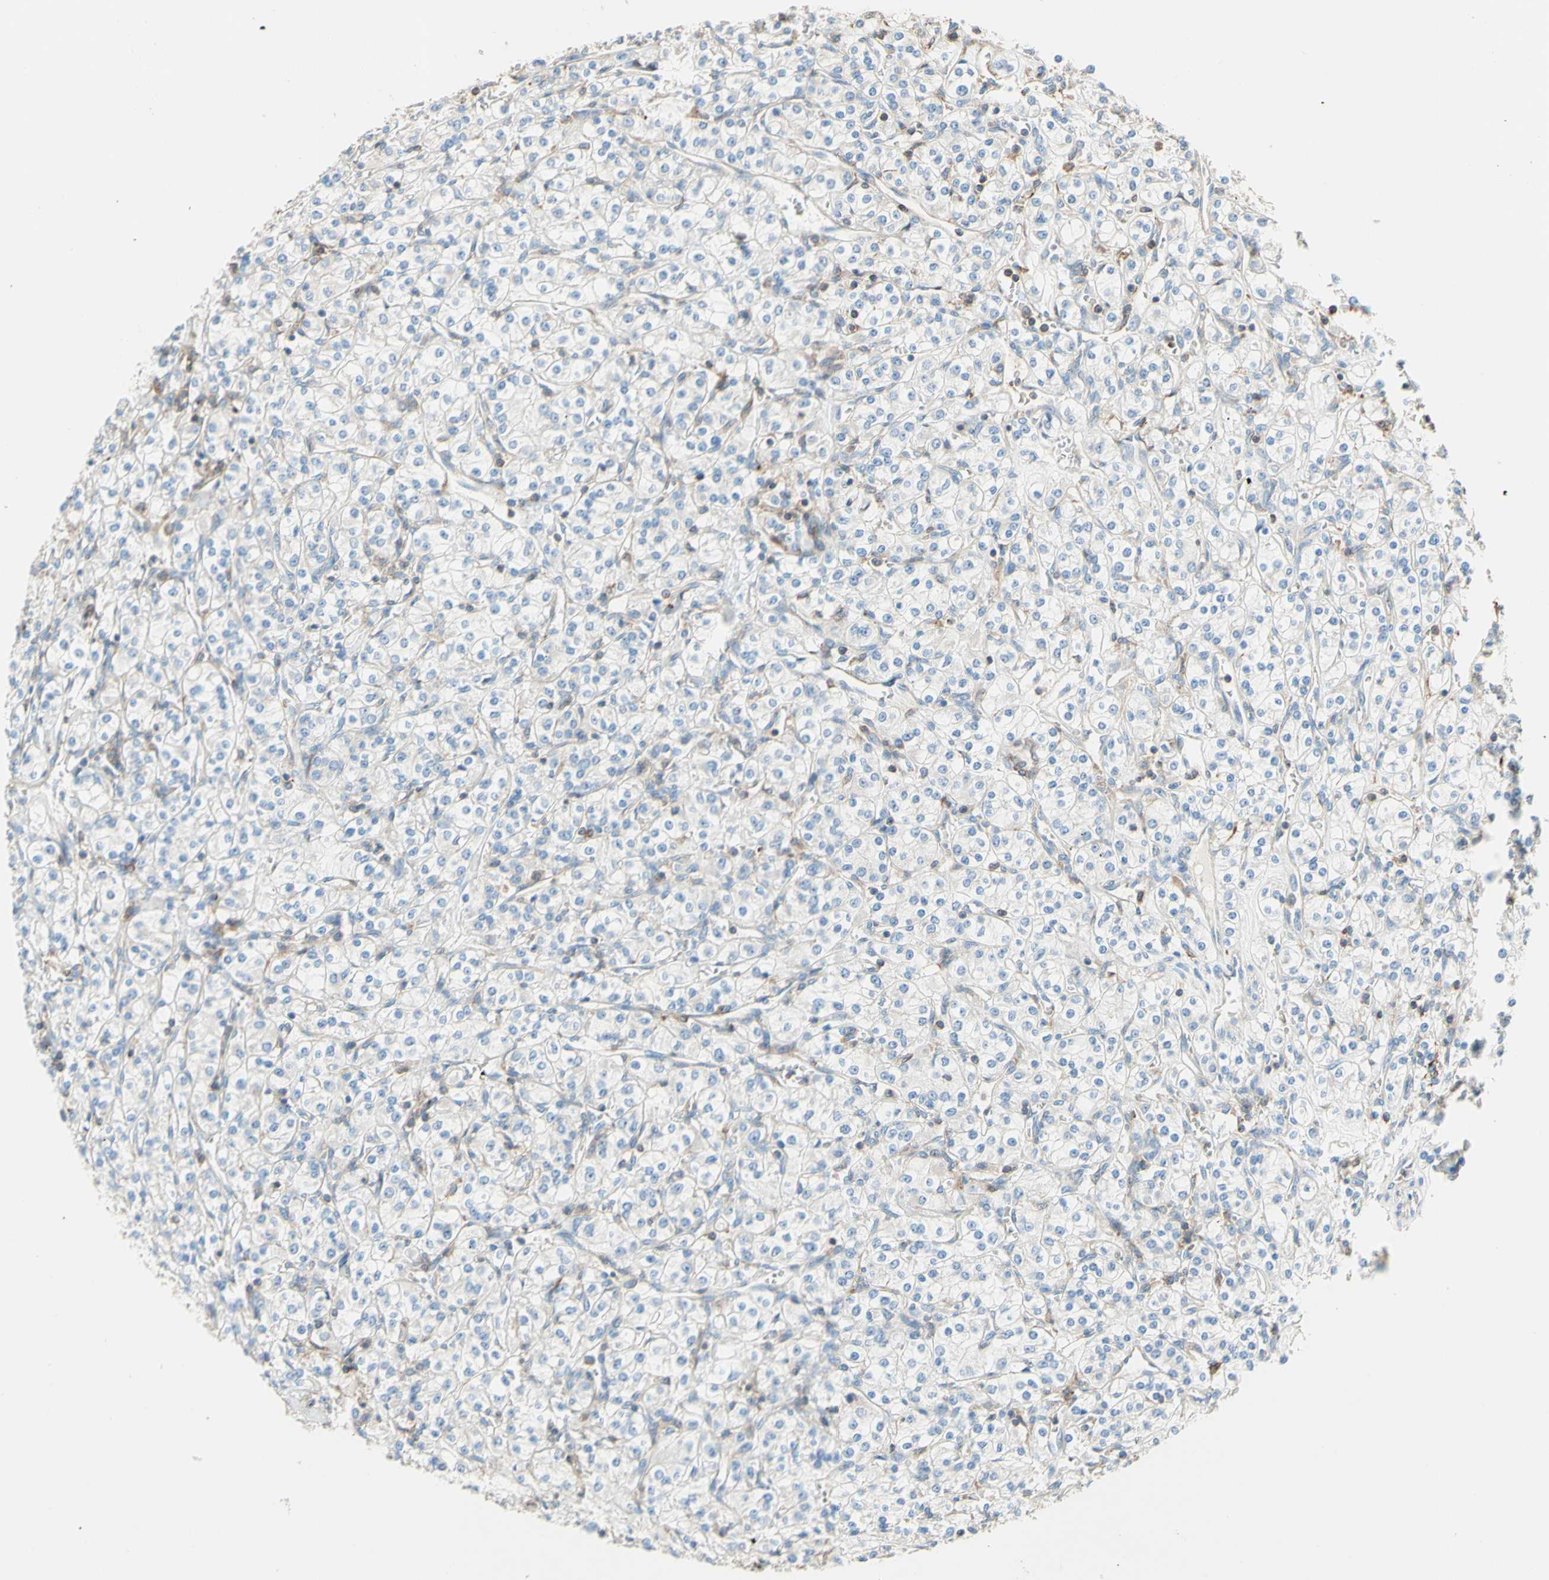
{"staining": {"intensity": "negative", "quantity": "none", "location": "none"}, "tissue": "renal cancer", "cell_type": "Tumor cells", "image_type": "cancer", "snomed": [{"axis": "morphology", "description": "Adenocarcinoma, NOS"}, {"axis": "topography", "description": "Kidney"}], "caption": "Micrograph shows no significant protein staining in tumor cells of adenocarcinoma (renal). (IHC, brightfield microscopy, high magnification).", "gene": "SEMA4C", "patient": {"sex": "male", "age": 77}}